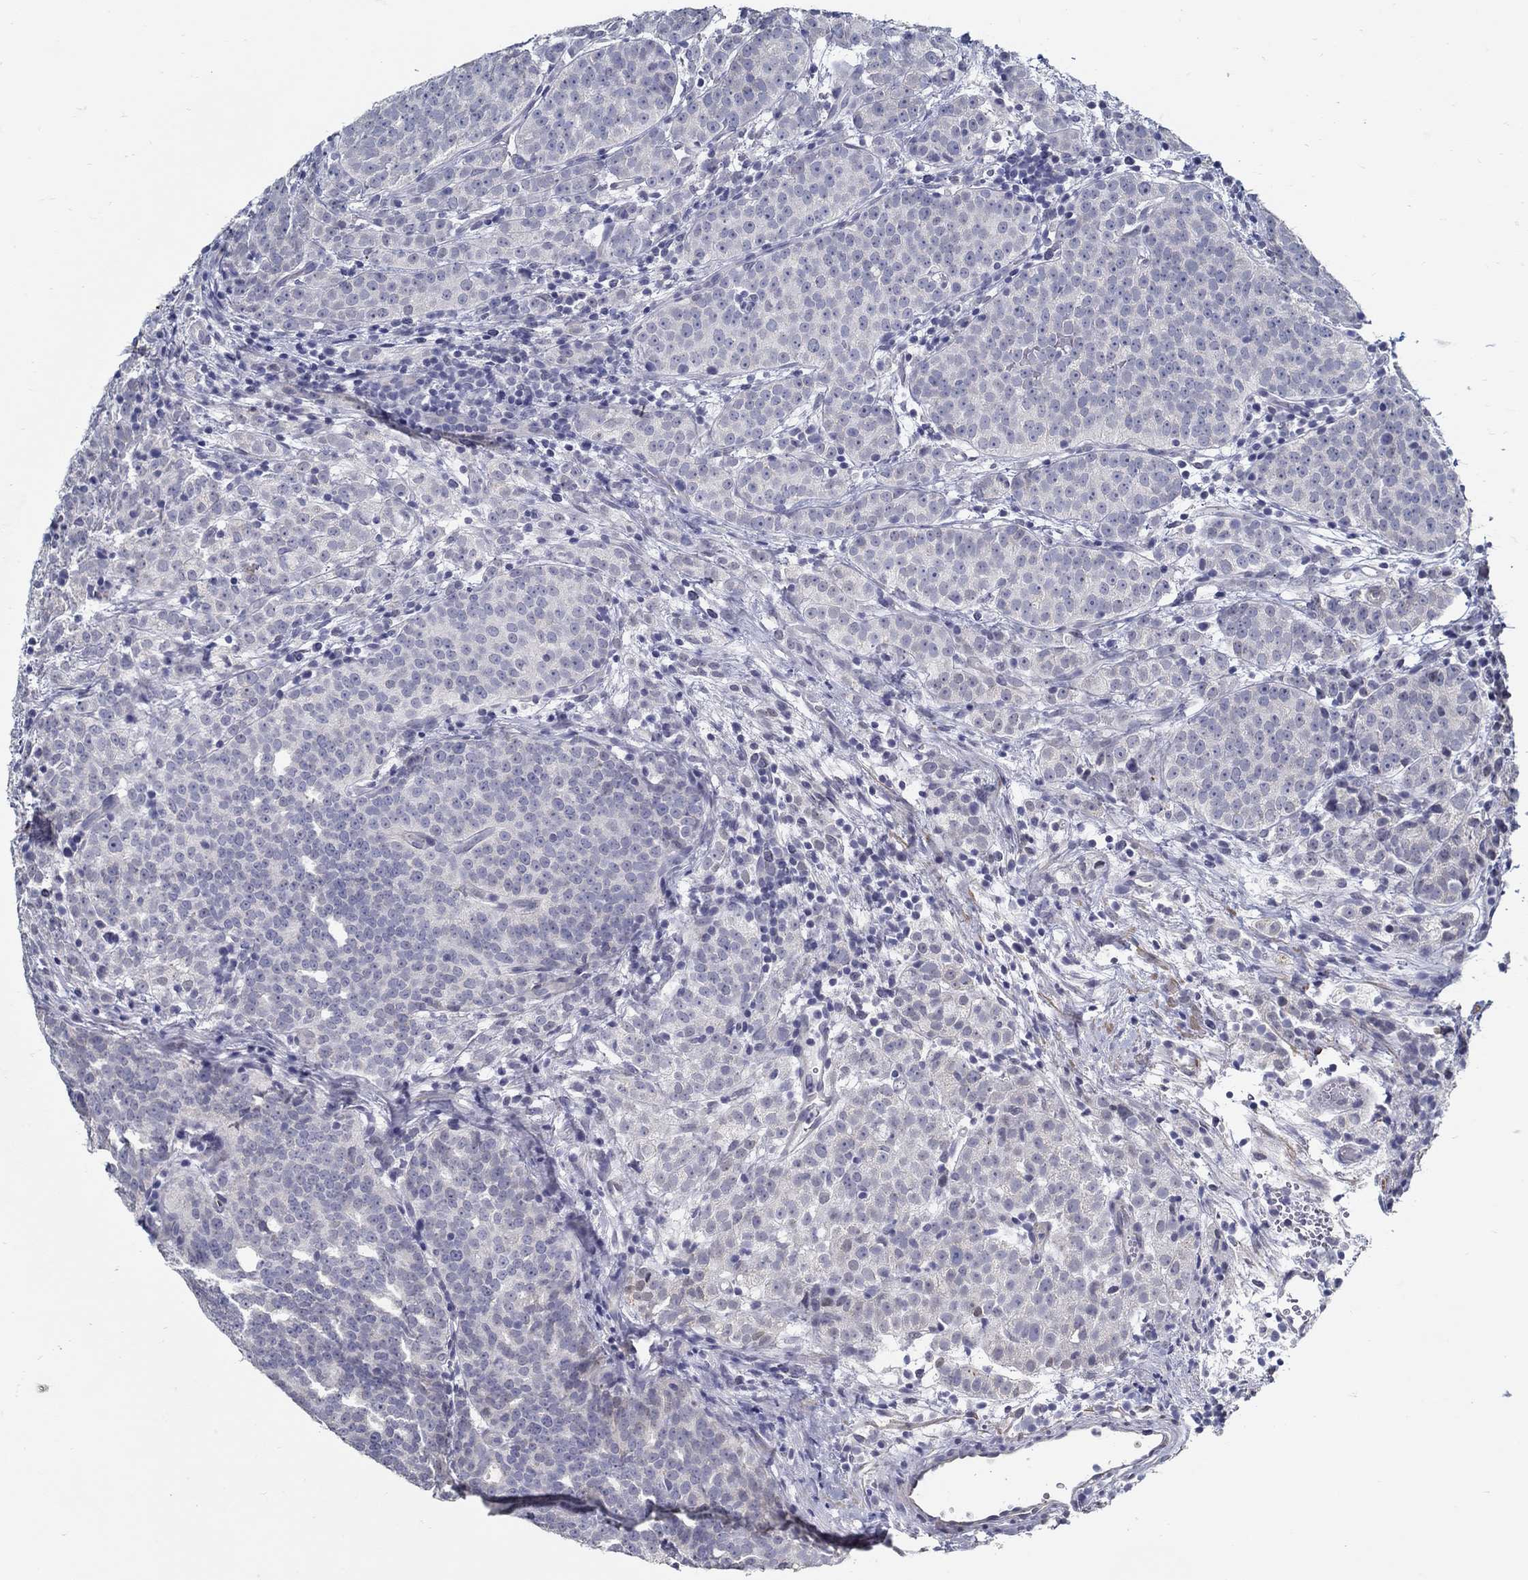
{"staining": {"intensity": "negative", "quantity": "none", "location": "none"}, "tissue": "prostate cancer", "cell_type": "Tumor cells", "image_type": "cancer", "snomed": [{"axis": "morphology", "description": "Adenocarcinoma, High grade"}, {"axis": "topography", "description": "Prostate"}], "caption": "DAB (3,3'-diaminobenzidine) immunohistochemical staining of high-grade adenocarcinoma (prostate) reveals no significant positivity in tumor cells.", "gene": "USP29", "patient": {"sex": "male", "age": 53}}